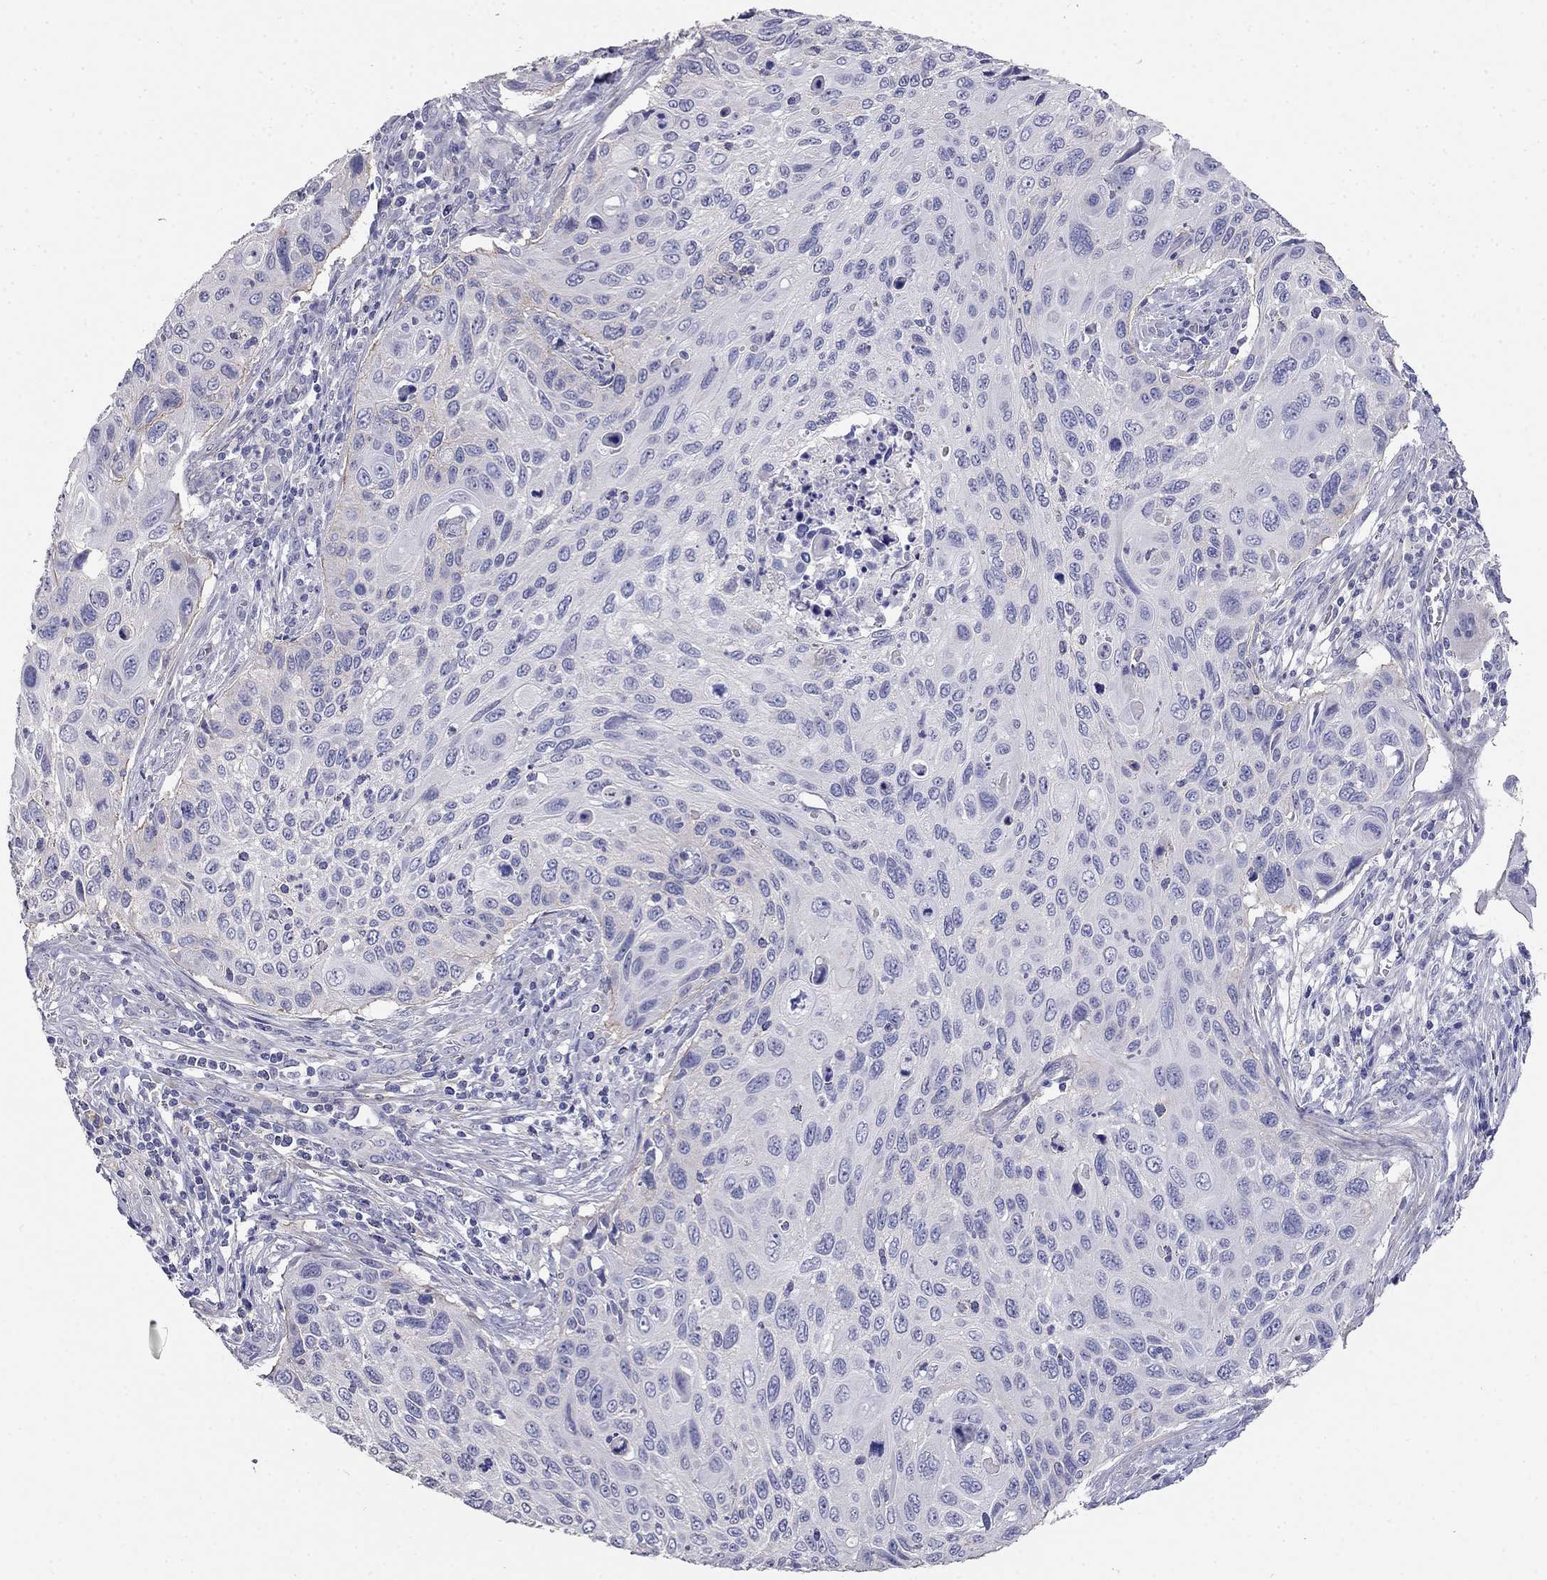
{"staining": {"intensity": "negative", "quantity": "none", "location": "none"}, "tissue": "cervical cancer", "cell_type": "Tumor cells", "image_type": "cancer", "snomed": [{"axis": "morphology", "description": "Squamous cell carcinoma, NOS"}, {"axis": "topography", "description": "Cervix"}], "caption": "Immunohistochemistry (IHC) micrograph of human cervical cancer (squamous cell carcinoma) stained for a protein (brown), which shows no expression in tumor cells.", "gene": "LY6H", "patient": {"sex": "female", "age": 70}}